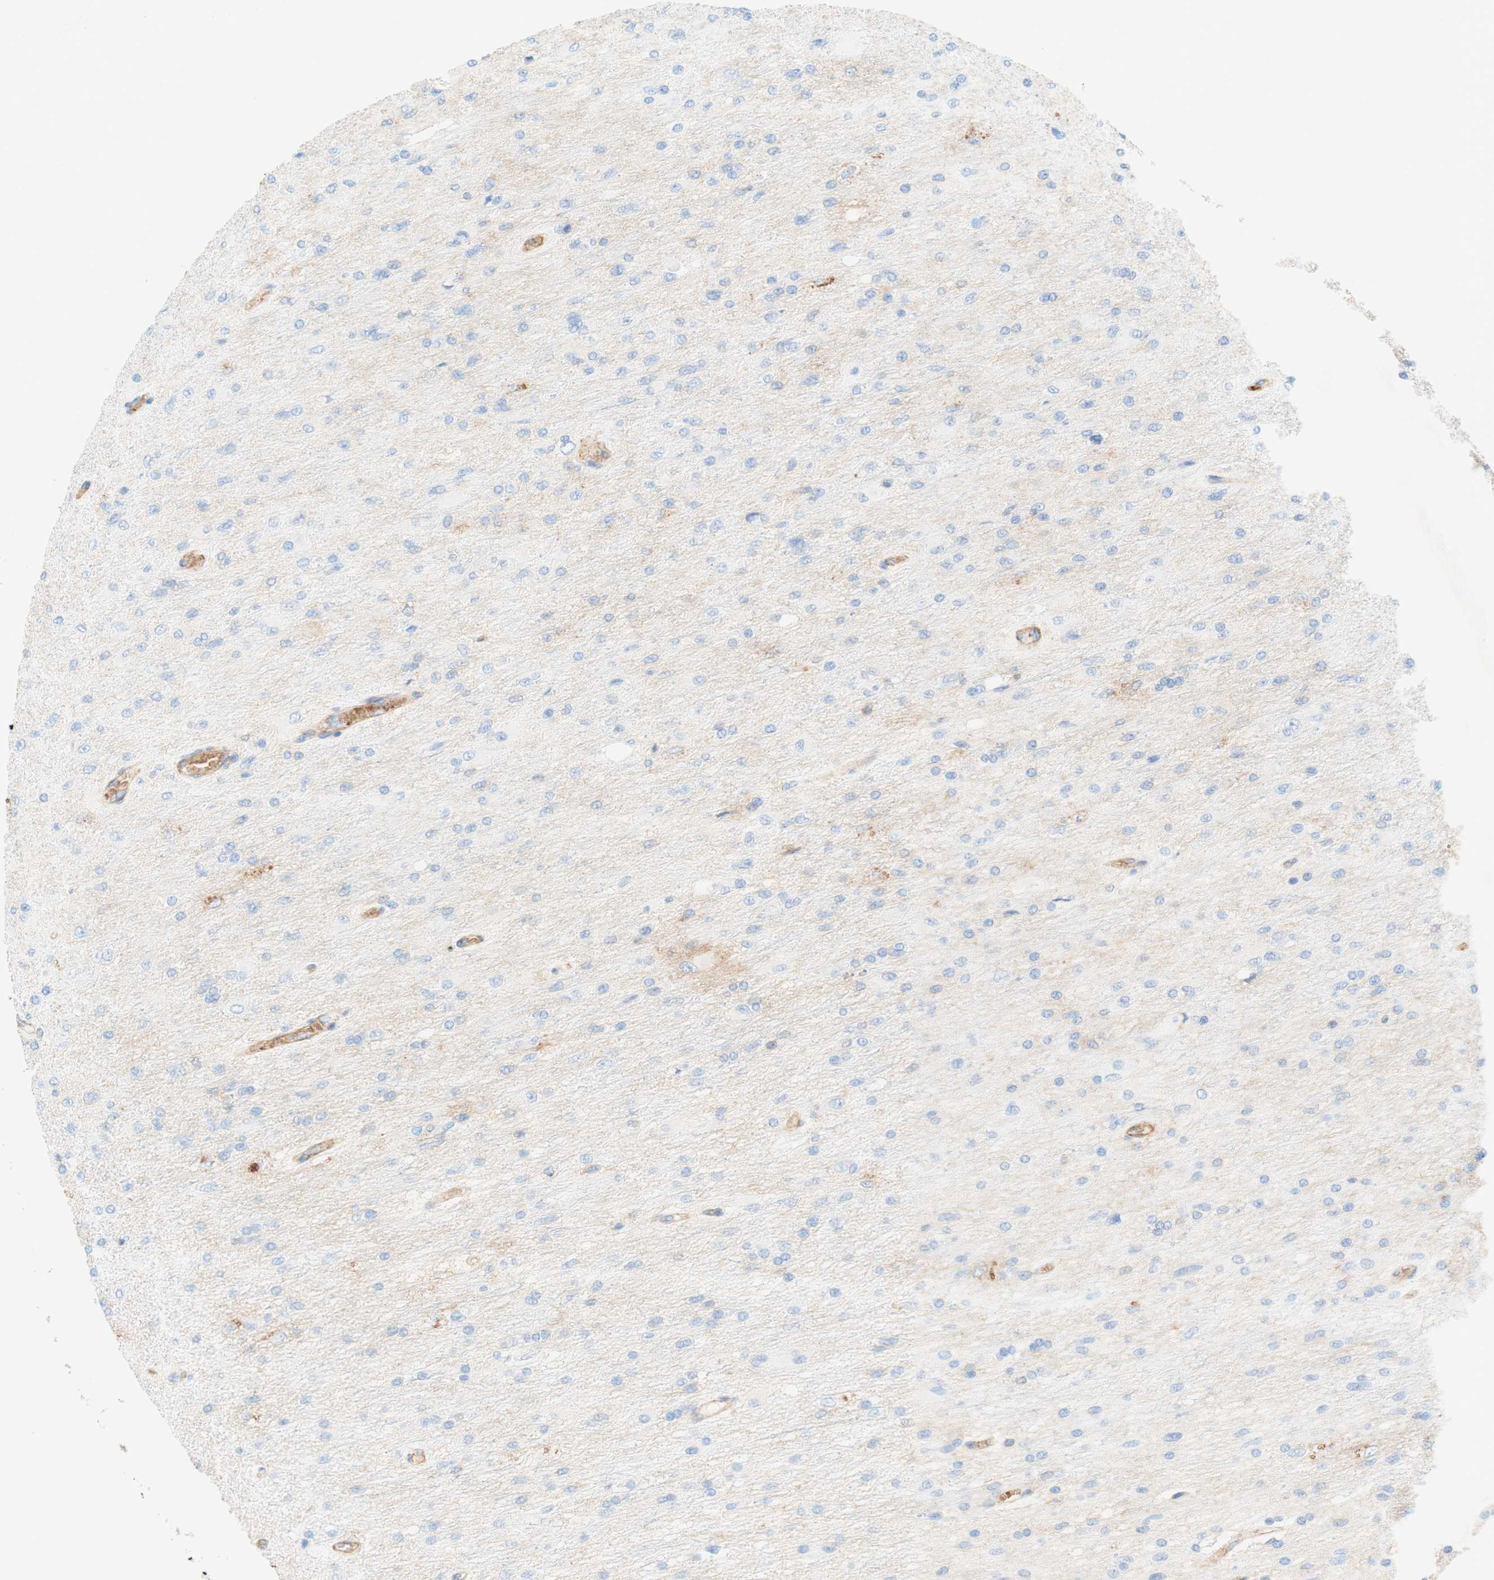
{"staining": {"intensity": "negative", "quantity": "none", "location": "none"}, "tissue": "glioma", "cell_type": "Tumor cells", "image_type": "cancer", "snomed": [{"axis": "morphology", "description": "Glioma, malignant, High grade"}, {"axis": "topography", "description": "Cerebral cortex"}], "caption": "Malignant glioma (high-grade) was stained to show a protein in brown. There is no significant positivity in tumor cells.", "gene": "STOM", "patient": {"sex": "female", "age": 36}}